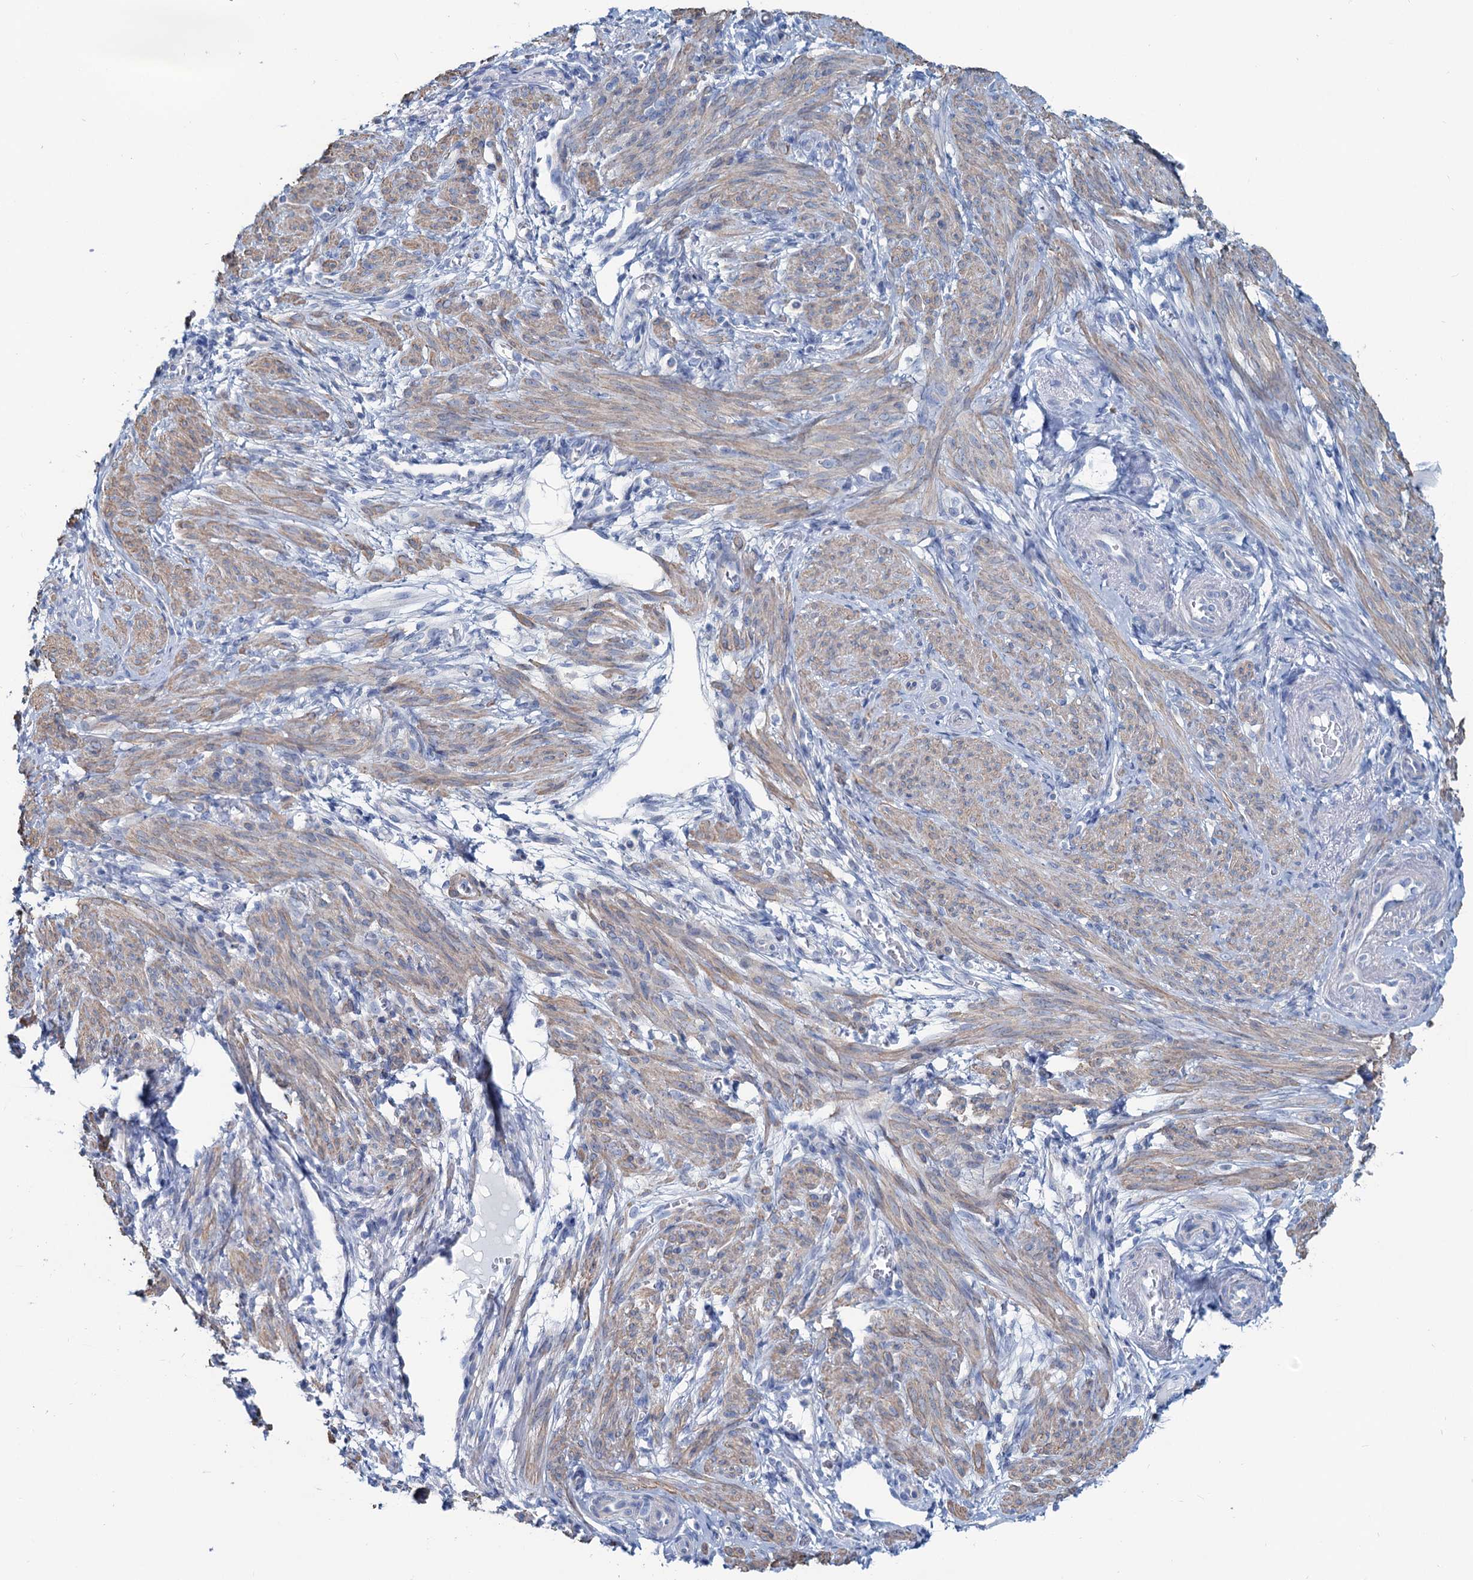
{"staining": {"intensity": "weak", "quantity": ">75%", "location": "cytoplasmic/membranous"}, "tissue": "smooth muscle", "cell_type": "Smooth muscle cells", "image_type": "normal", "snomed": [{"axis": "morphology", "description": "Normal tissue, NOS"}, {"axis": "topography", "description": "Smooth muscle"}], "caption": "Approximately >75% of smooth muscle cells in unremarkable human smooth muscle reveal weak cytoplasmic/membranous protein staining as visualized by brown immunohistochemical staining.", "gene": "SLC1A3", "patient": {"sex": "female", "age": 39}}